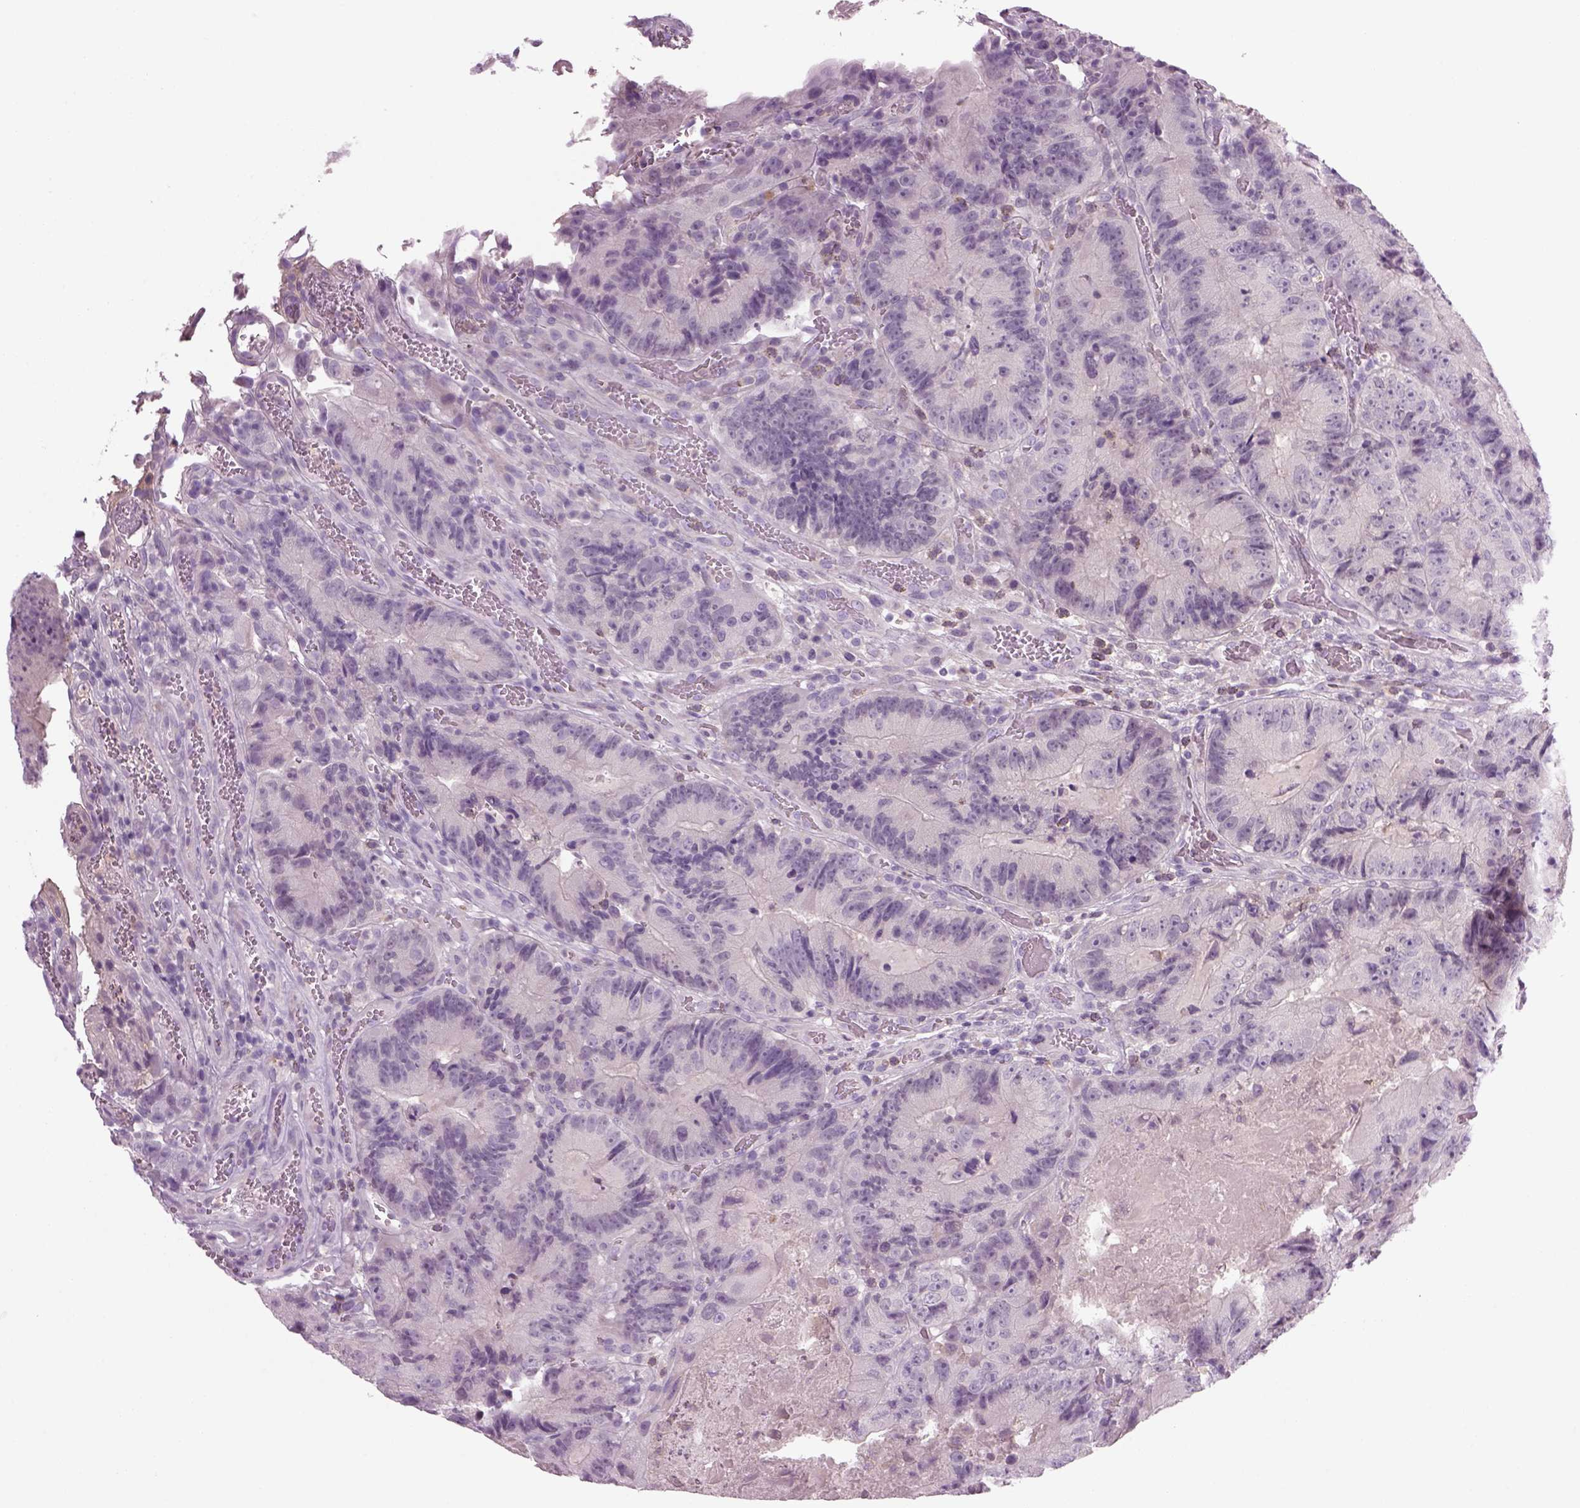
{"staining": {"intensity": "negative", "quantity": "none", "location": "none"}, "tissue": "colorectal cancer", "cell_type": "Tumor cells", "image_type": "cancer", "snomed": [{"axis": "morphology", "description": "Adenocarcinoma, NOS"}, {"axis": "topography", "description": "Colon"}], "caption": "A micrograph of colorectal cancer stained for a protein demonstrates no brown staining in tumor cells.", "gene": "MDH1B", "patient": {"sex": "female", "age": 86}}